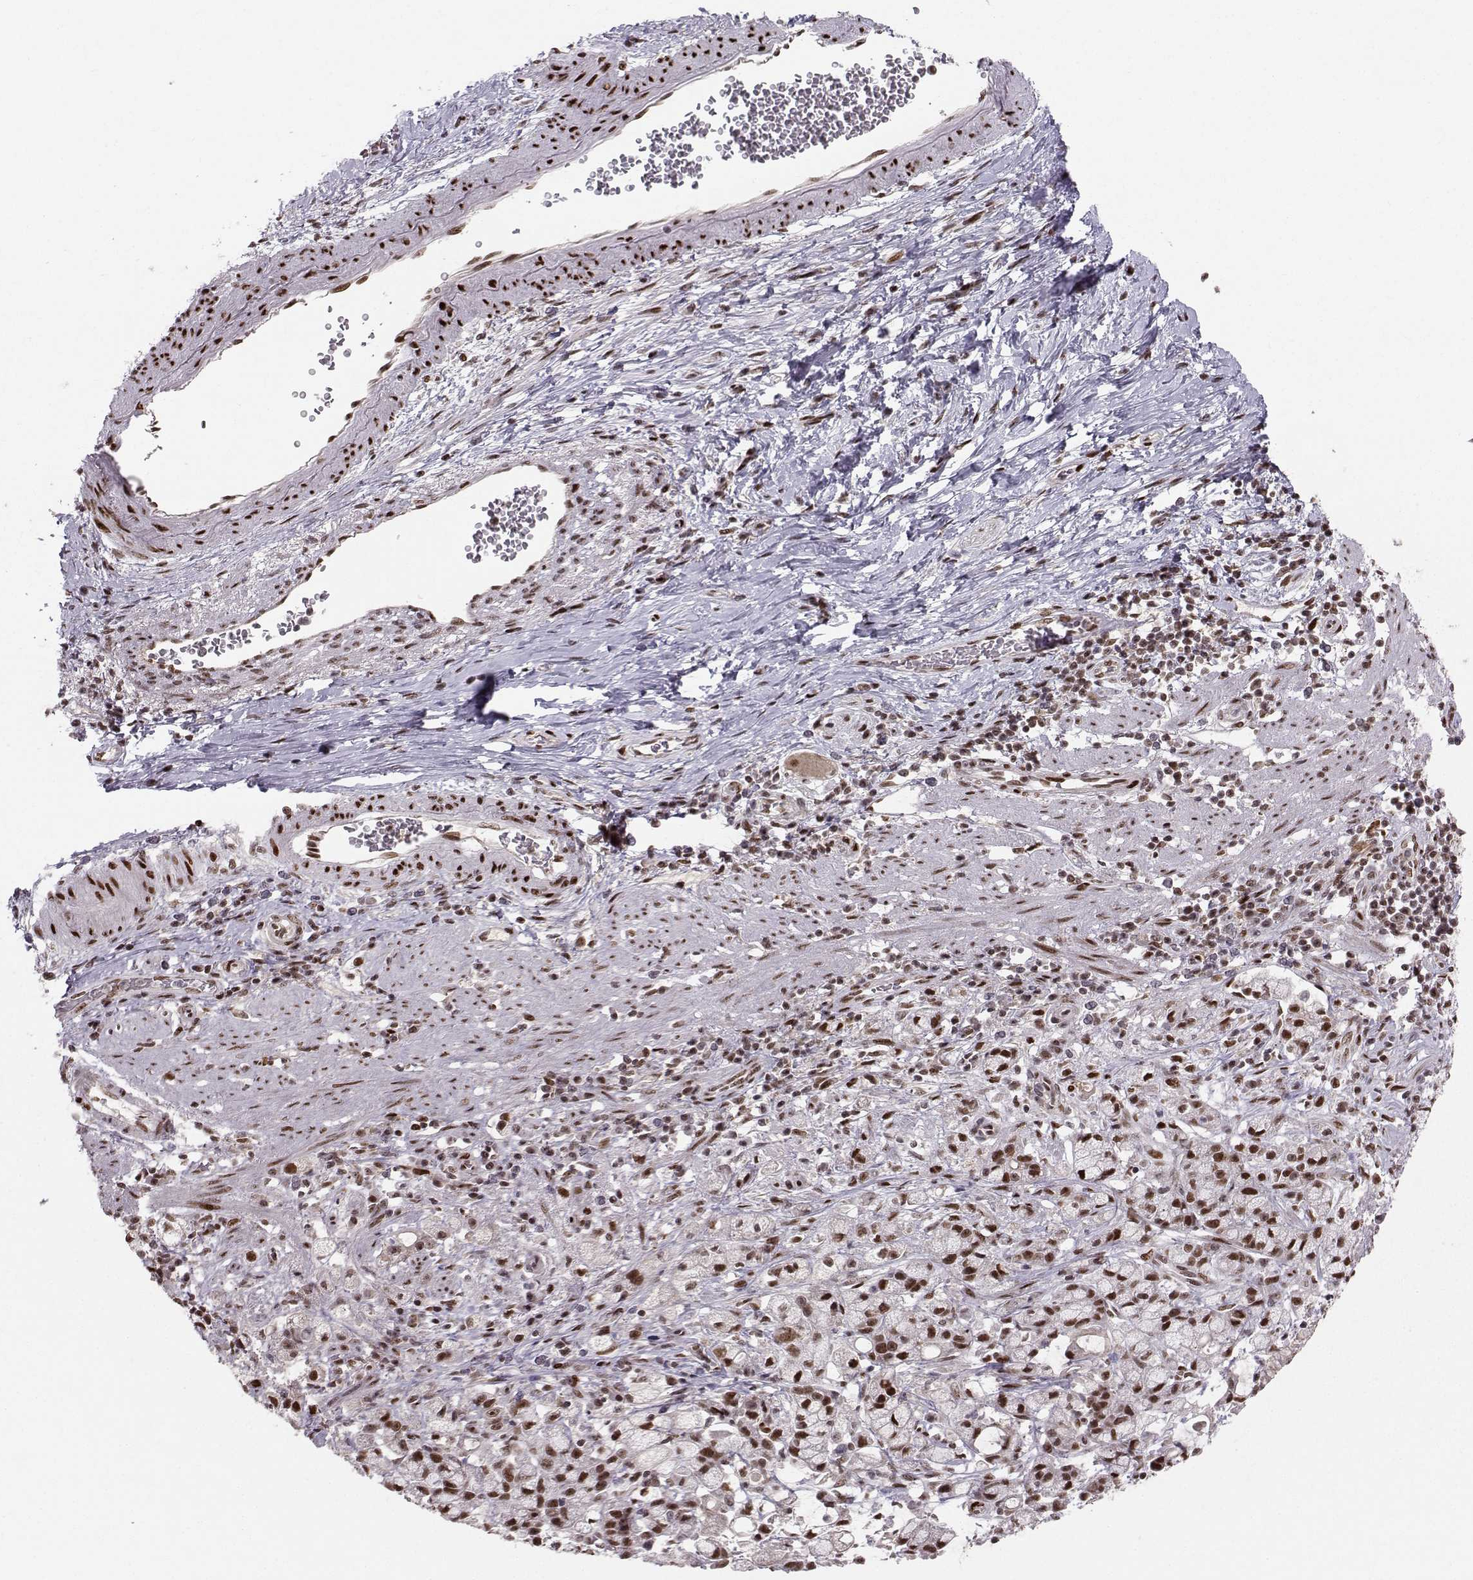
{"staining": {"intensity": "strong", "quantity": "25%-75%", "location": "nuclear"}, "tissue": "stomach cancer", "cell_type": "Tumor cells", "image_type": "cancer", "snomed": [{"axis": "morphology", "description": "Adenocarcinoma, NOS"}, {"axis": "topography", "description": "Stomach"}], "caption": "Stomach adenocarcinoma tissue reveals strong nuclear positivity in approximately 25%-75% of tumor cells, visualized by immunohistochemistry. Using DAB (3,3'-diaminobenzidine) (brown) and hematoxylin (blue) stains, captured at high magnification using brightfield microscopy.", "gene": "SNAPC2", "patient": {"sex": "male", "age": 58}}